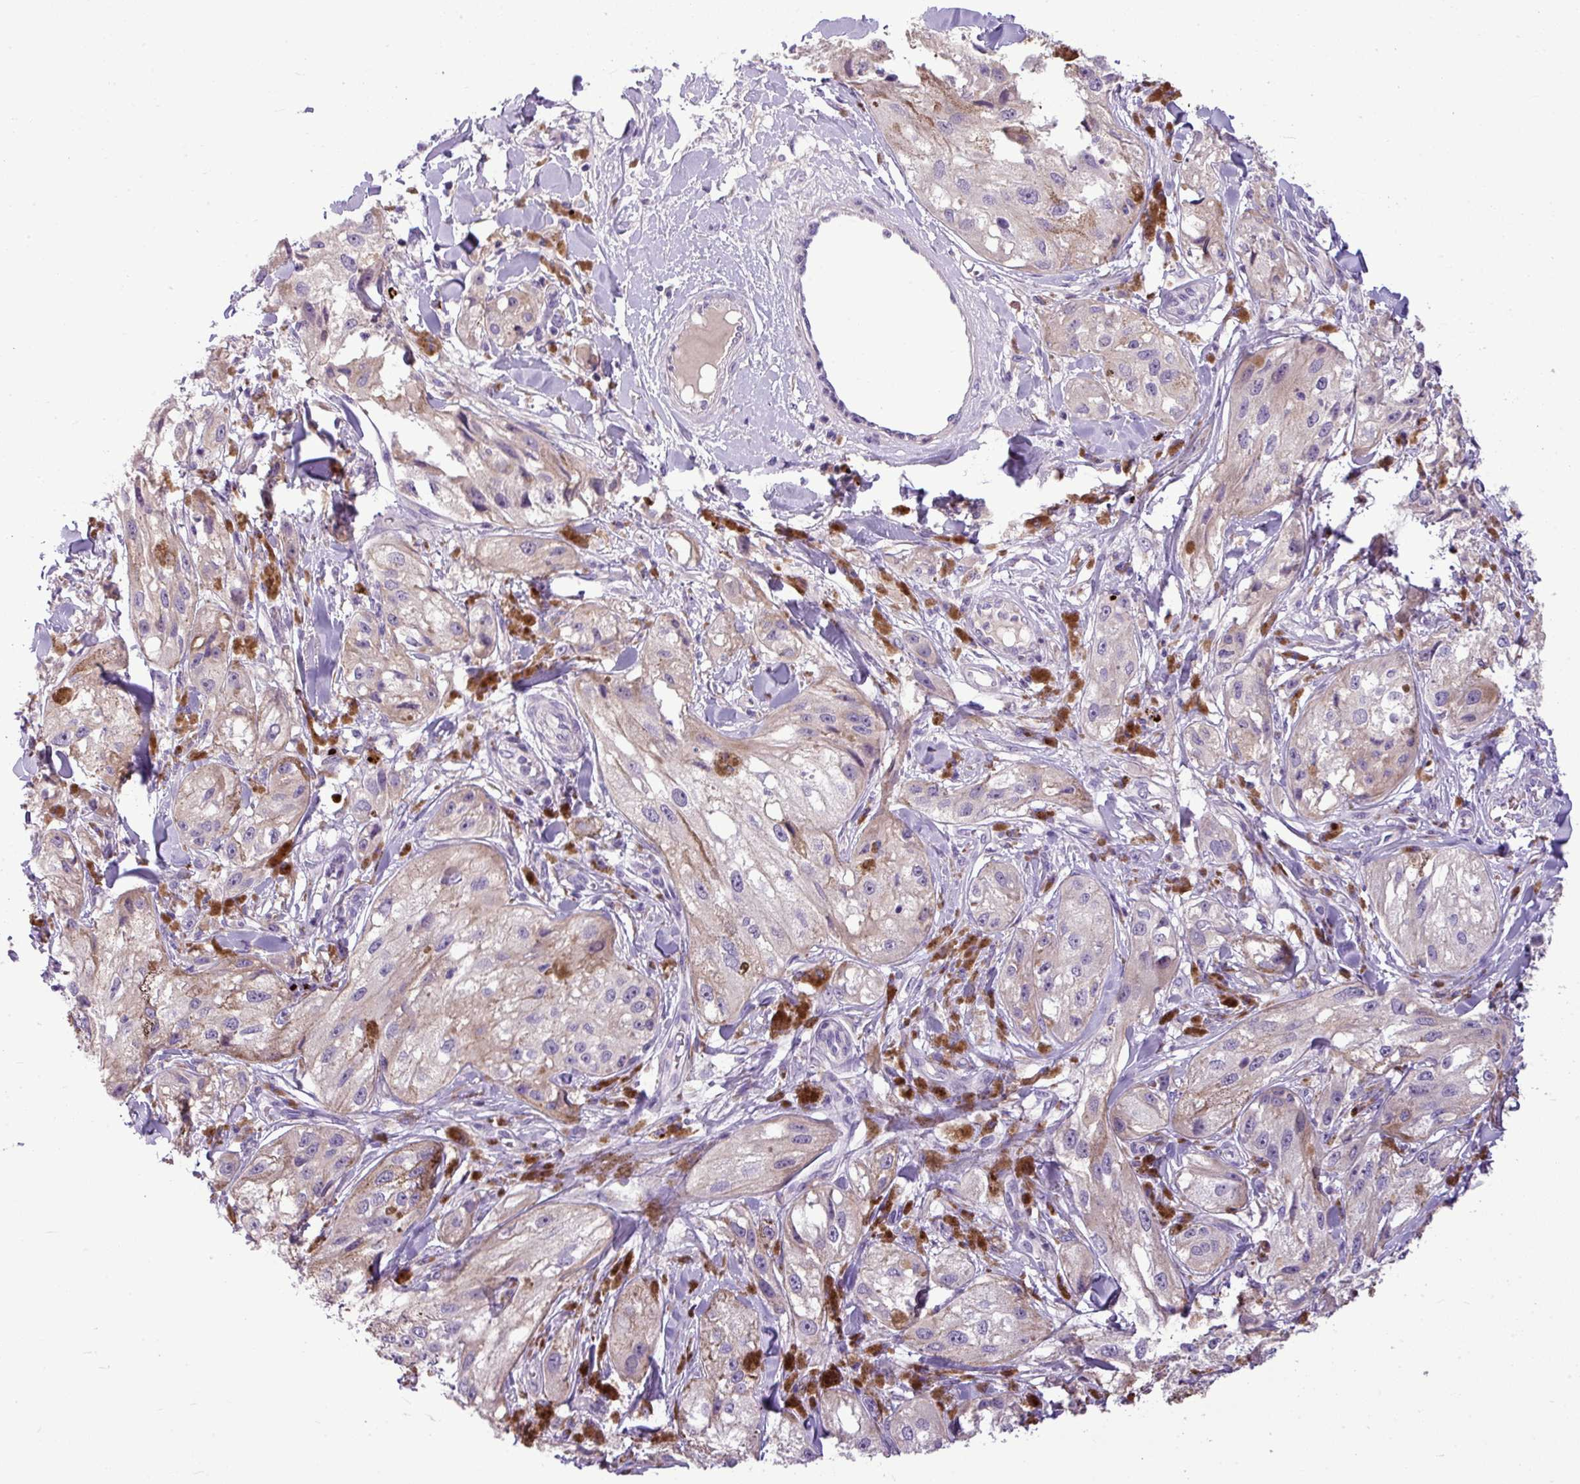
{"staining": {"intensity": "negative", "quantity": "none", "location": "none"}, "tissue": "melanoma", "cell_type": "Tumor cells", "image_type": "cancer", "snomed": [{"axis": "morphology", "description": "Malignant melanoma, NOS"}, {"axis": "topography", "description": "Skin"}], "caption": "This is an immunohistochemistry photomicrograph of melanoma. There is no positivity in tumor cells.", "gene": "IL17A", "patient": {"sex": "male", "age": 88}}